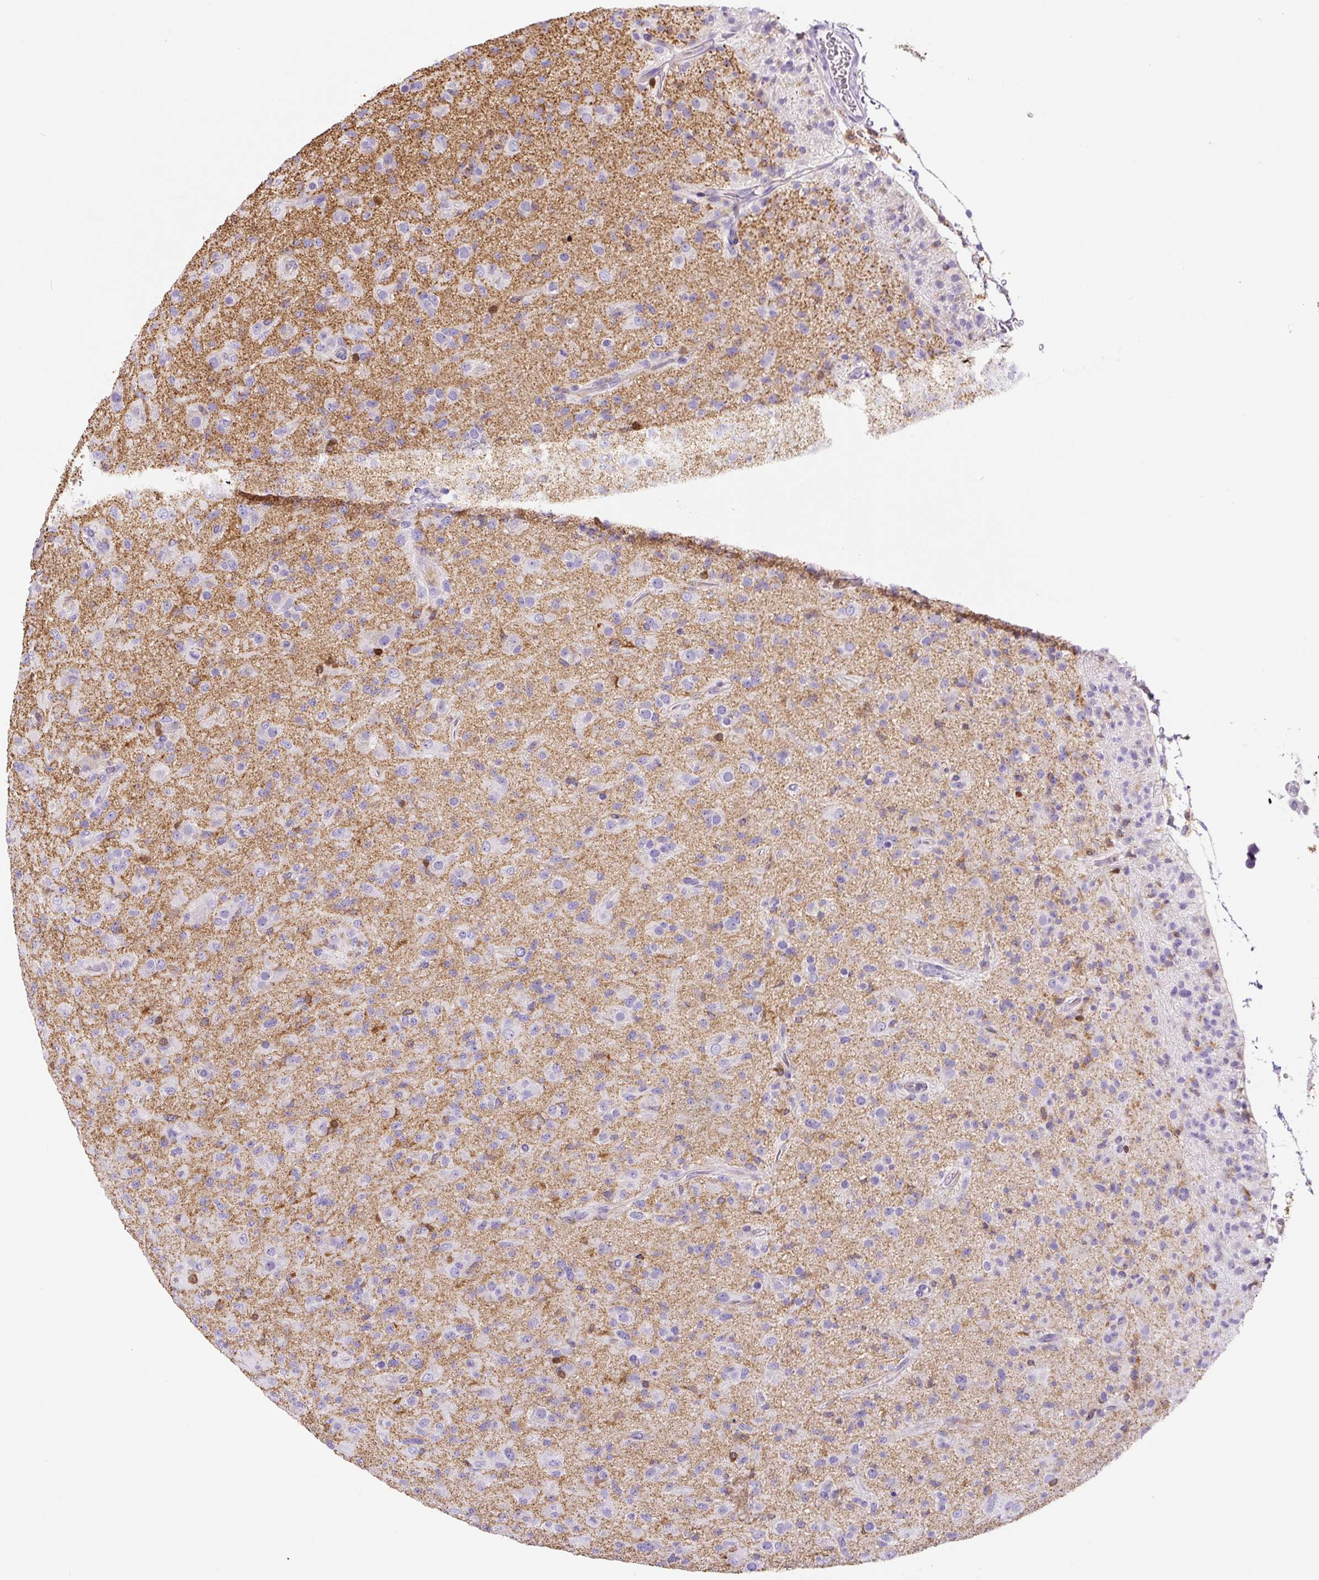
{"staining": {"intensity": "negative", "quantity": "none", "location": "none"}, "tissue": "glioma", "cell_type": "Tumor cells", "image_type": "cancer", "snomed": [{"axis": "morphology", "description": "Glioma, malignant, Low grade"}, {"axis": "topography", "description": "Brain"}], "caption": "Human glioma stained for a protein using immunohistochemistry reveals no staining in tumor cells.", "gene": "ASB4", "patient": {"sex": "male", "age": 65}}